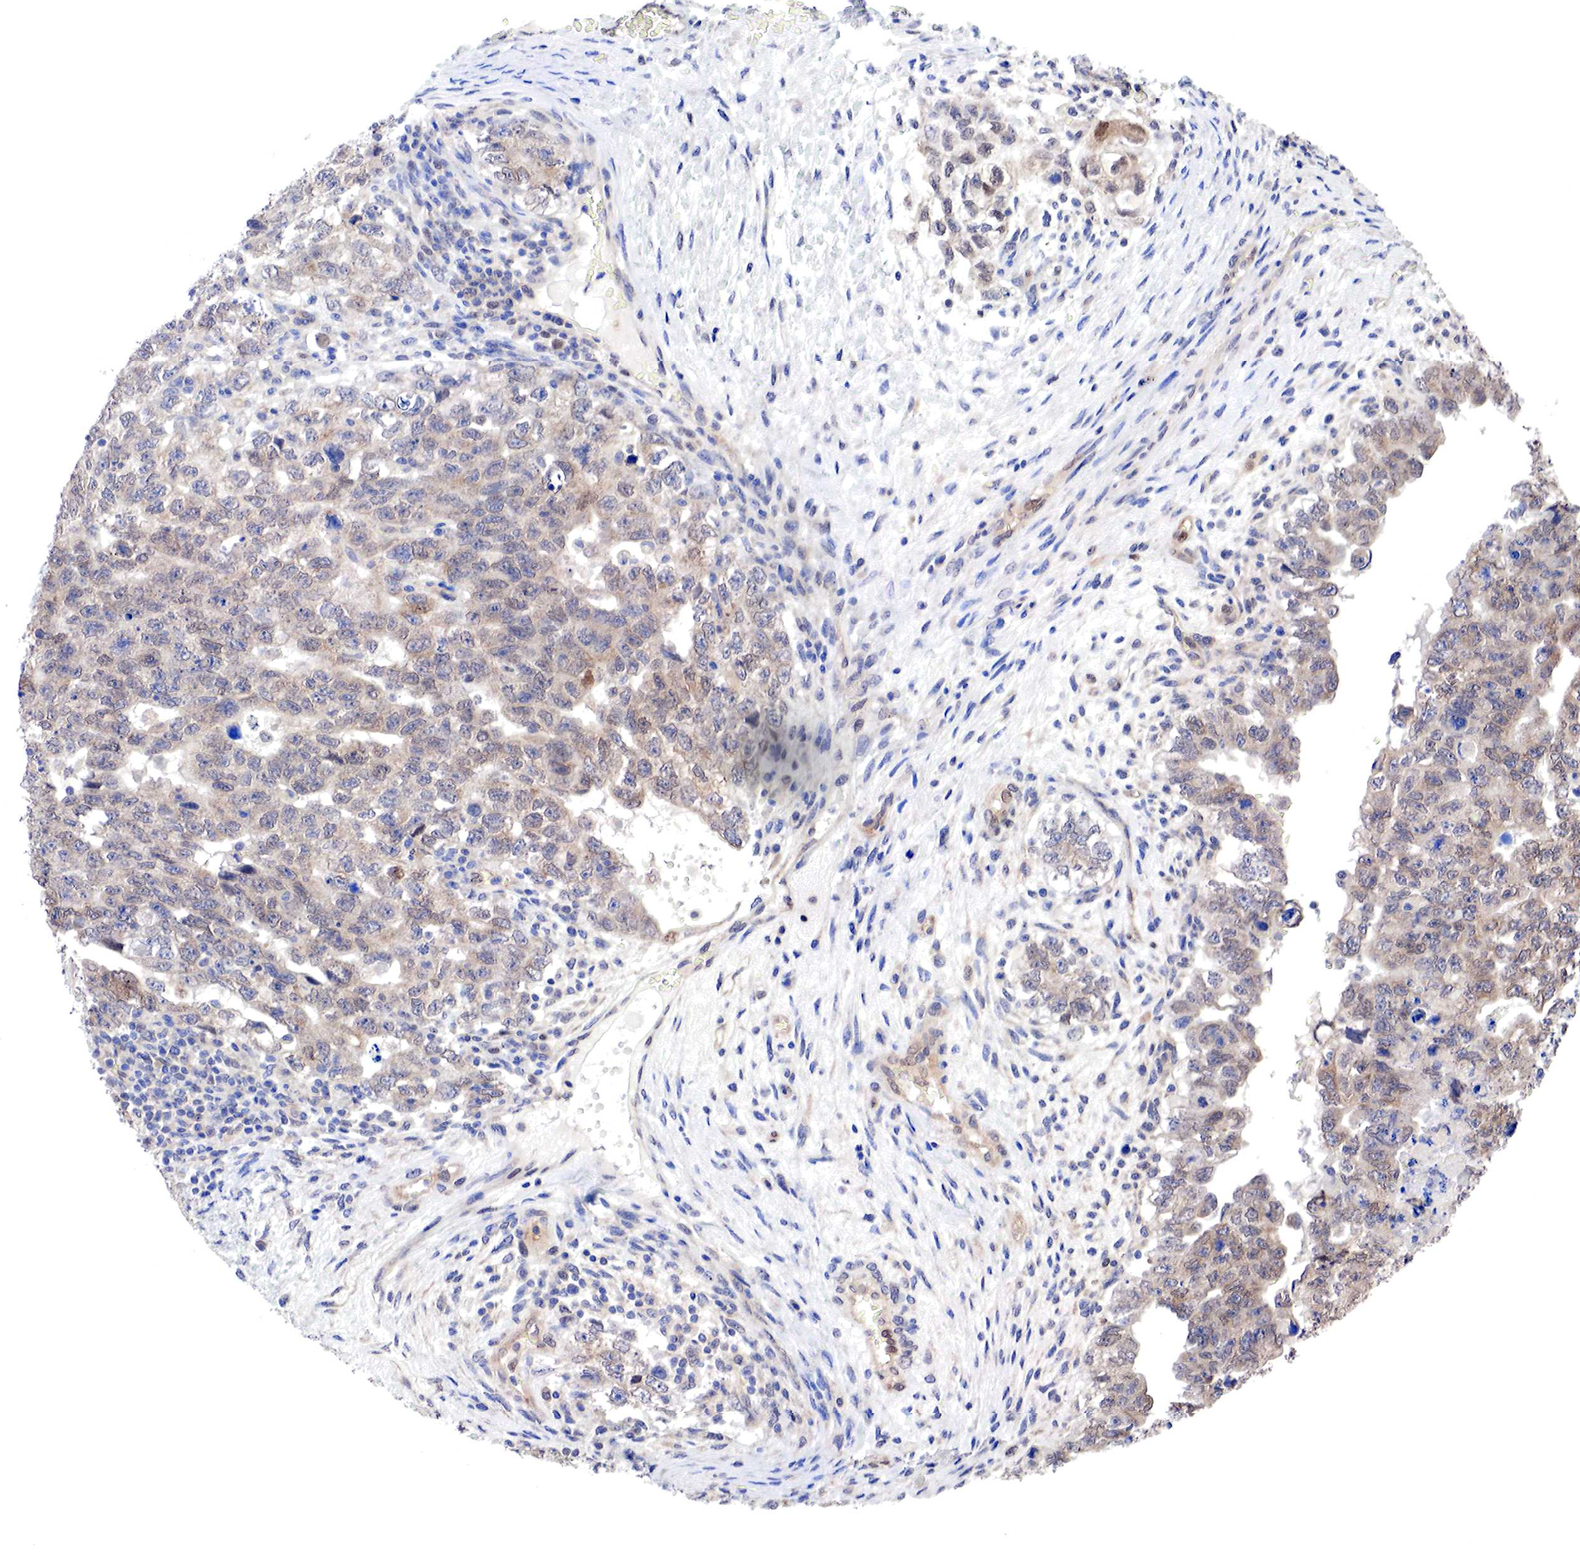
{"staining": {"intensity": "weak", "quantity": ">75%", "location": "cytoplasmic/membranous,nuclear"}, "tissue": "testis cancer", "cell_type": "Tumor cells", "image_type": "cancer", "snomed": [{"axis": "morphology", "description": "Carcinoma, Embryonal, NOS"}, {"axis": "topography", "description": "Testis"}], "caption": "This is a histology image of immunohistochemistry staining of embryonal carcinoma (testis), which shows weak expression in the cytoplasmic/membranous and nuclear of tumor cells.", "gene": "PABIR2", "patient": {"sex": "male", "age": 36}}